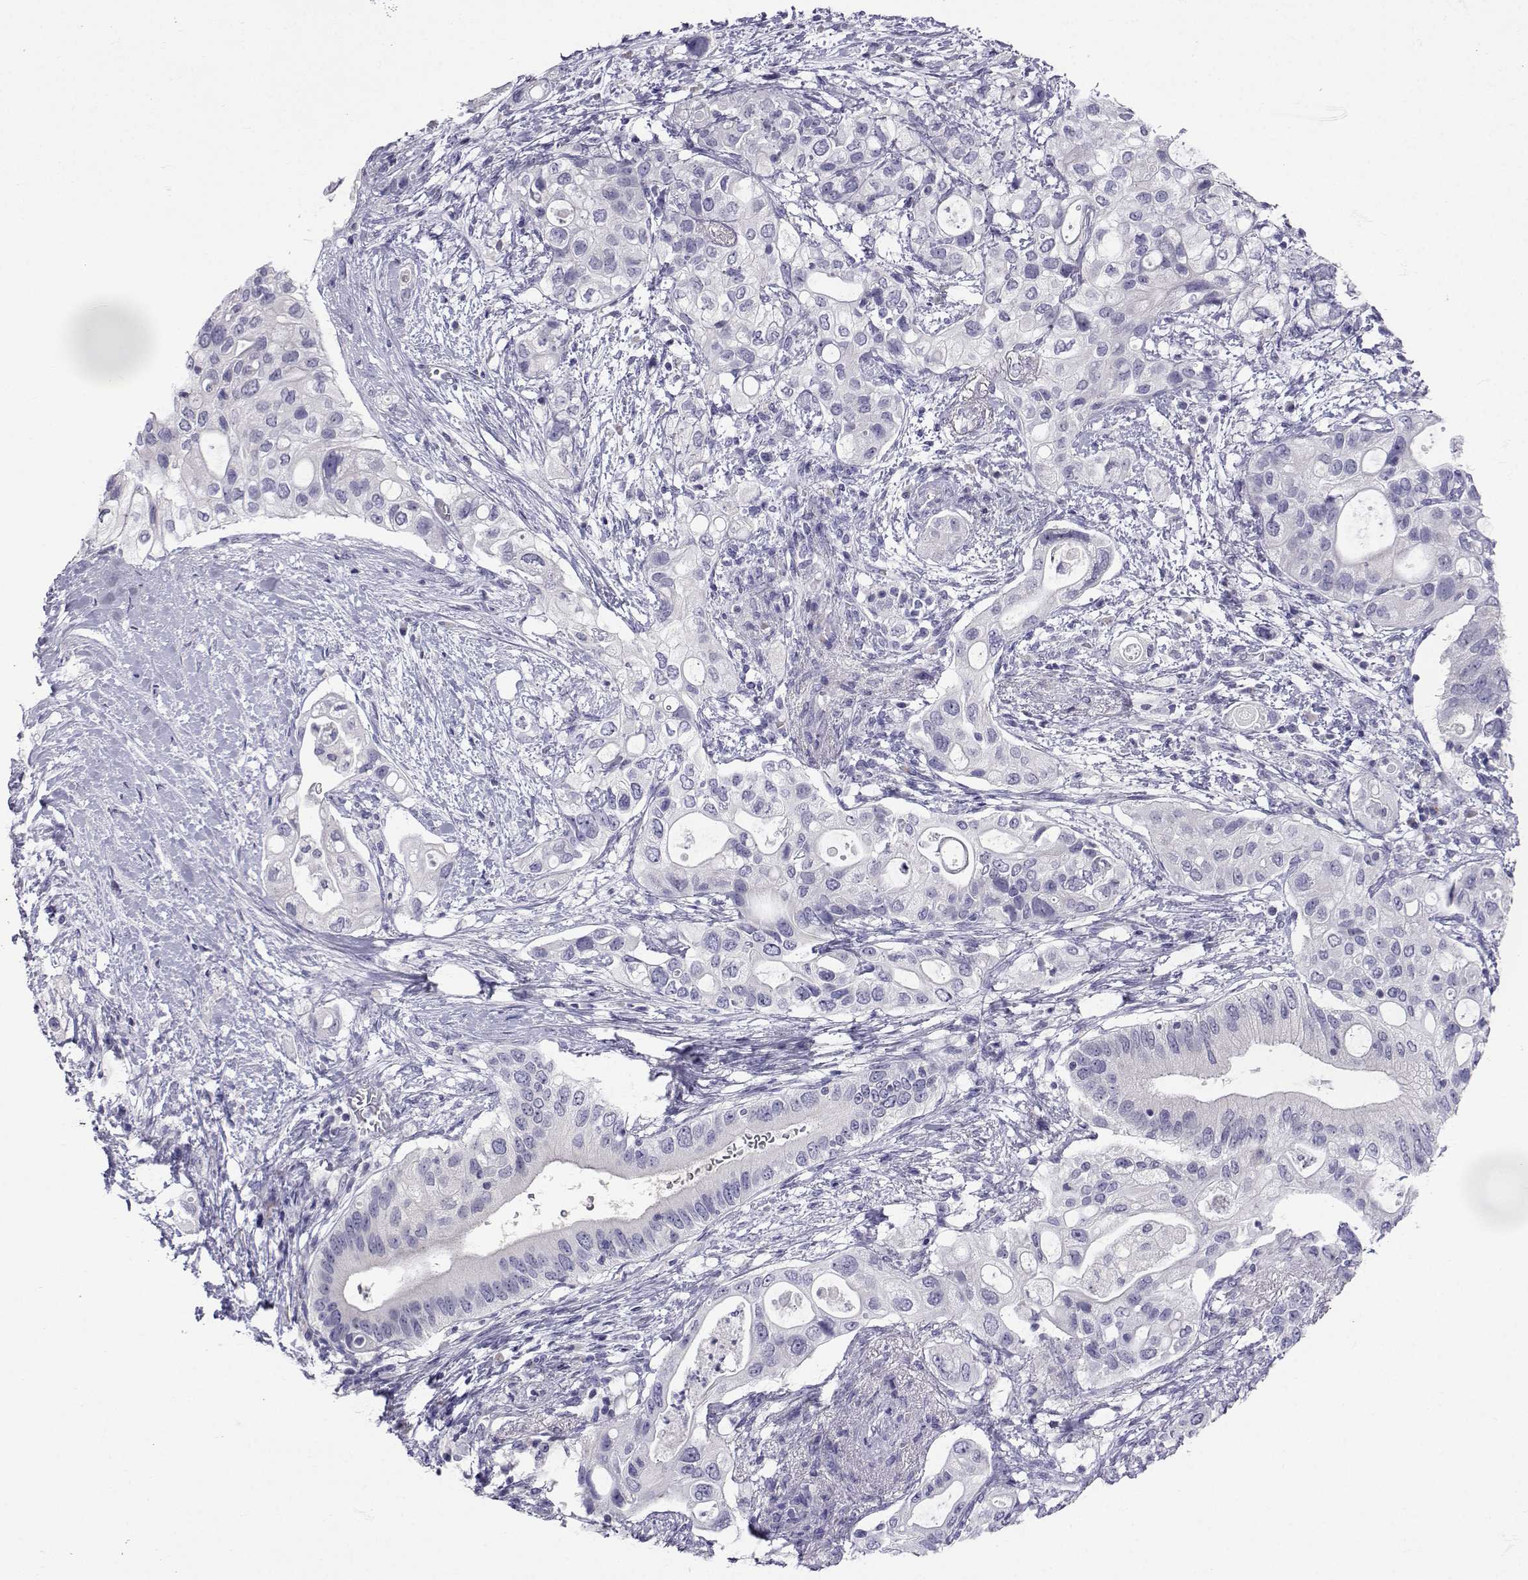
{"staining": {"intensity": "negative", "quantity": "none", "location": "none"}, "tissue": "pancreatic cancer", "cell_type": "Tumor cells", "image_type": "cancer", "snomed": [{"axis": "morphology", "description": "Adenocarcinoma, NOS"}, {"axis": "topography", "description": "Pancreas"}], "caption": "This is an immunohistochemistry (IHC) photomicrograph of pancreatic cancer. There is no expression in tumor cells.", "gene": "SLC6A3", "patient": {"sex": "female", "age": 72}}